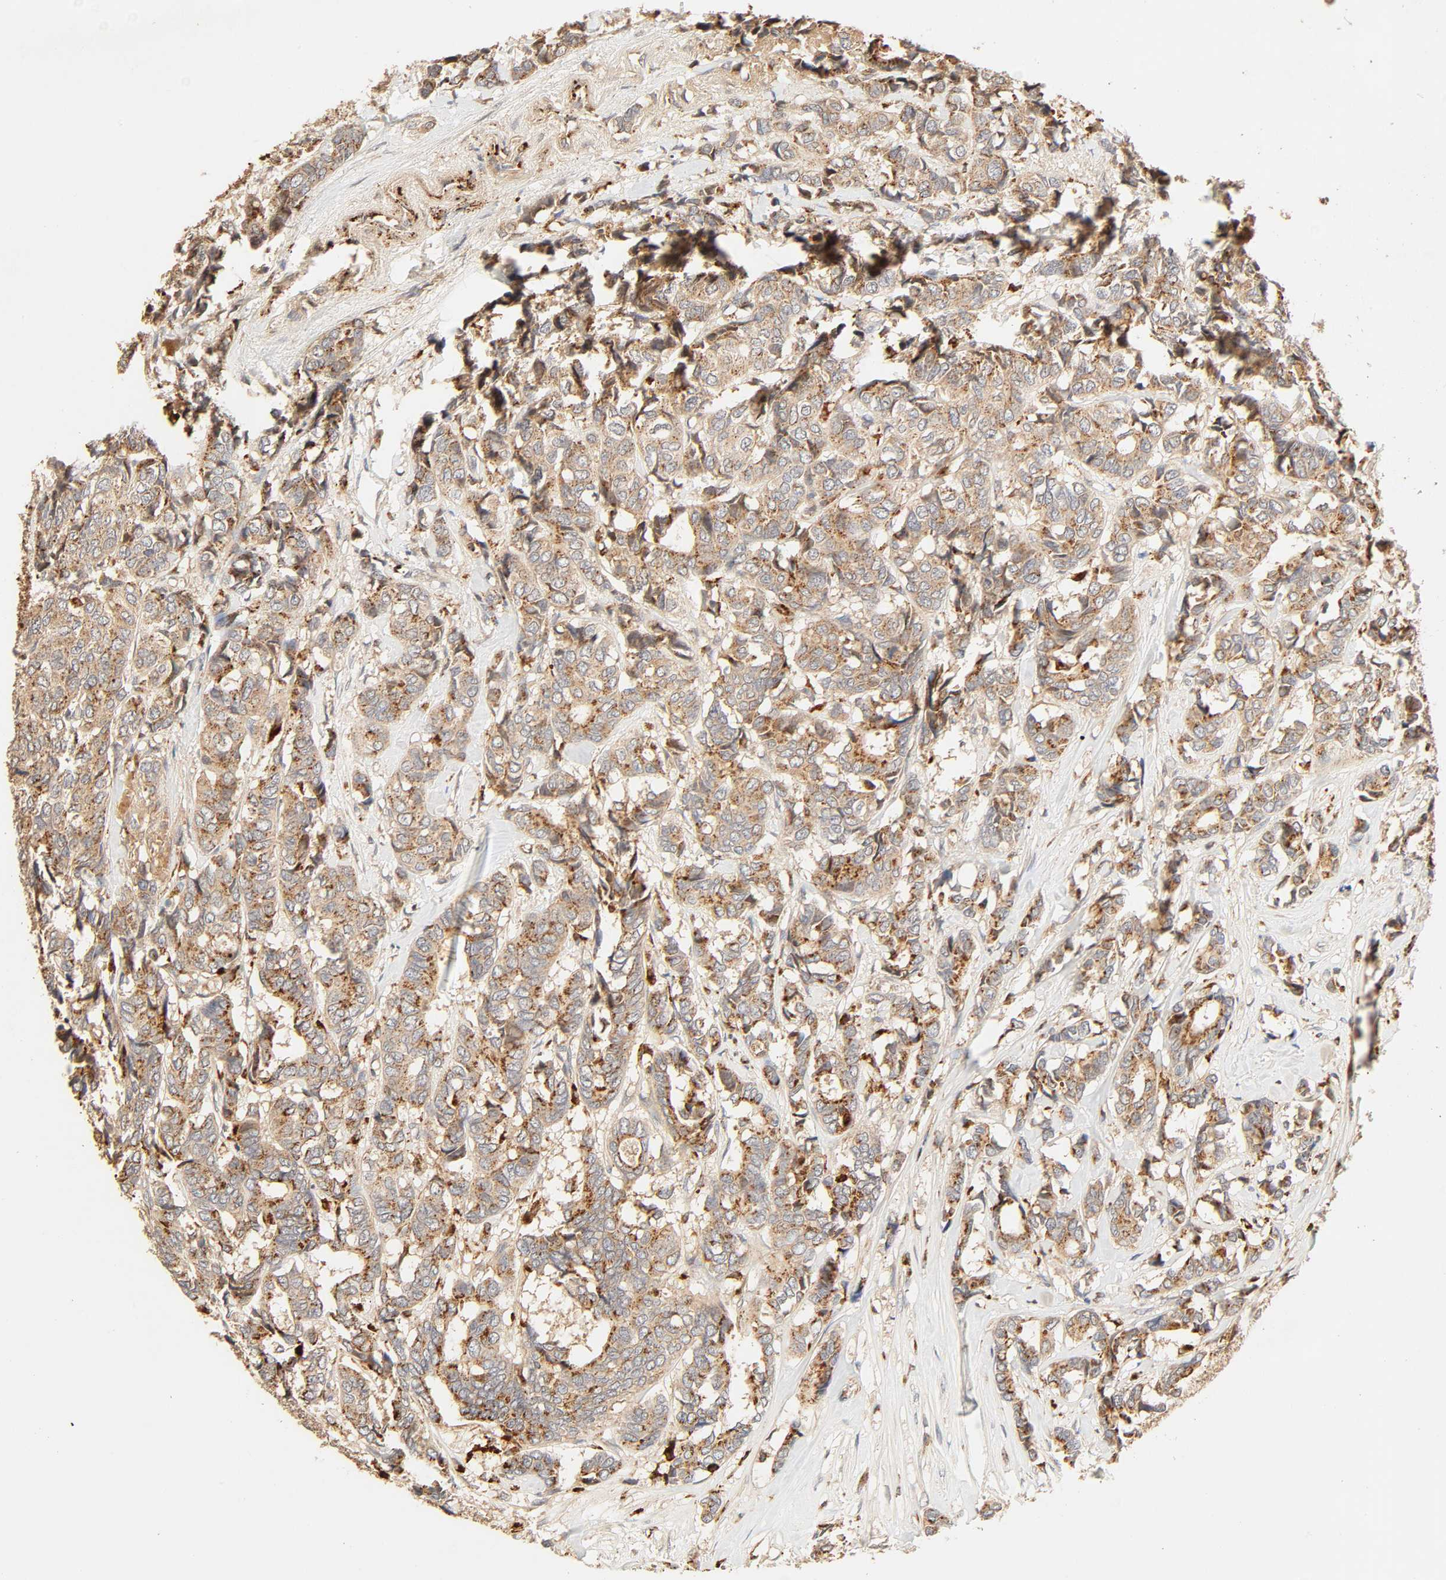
{"staining": {"intensity": "moderate", "quantity": ">75%", "location": "cytoplasmic/membranous"}, "tissue": "breast cancer", "cell_type": "Tumor cells", "image_type": "cancer", "snomed": [{"axis": "morphology", "description": "Duct carcinoma"}, {"axis": "topography", "description": "Breast"}], "caption": "Intraductal carcinoma (breast) stained for a protein demonstrates moderate cytoplasmic/membranous positivity in tumor cells.", "gene": "MAPK6", "patient": {"sex": "female", "age": 87}}